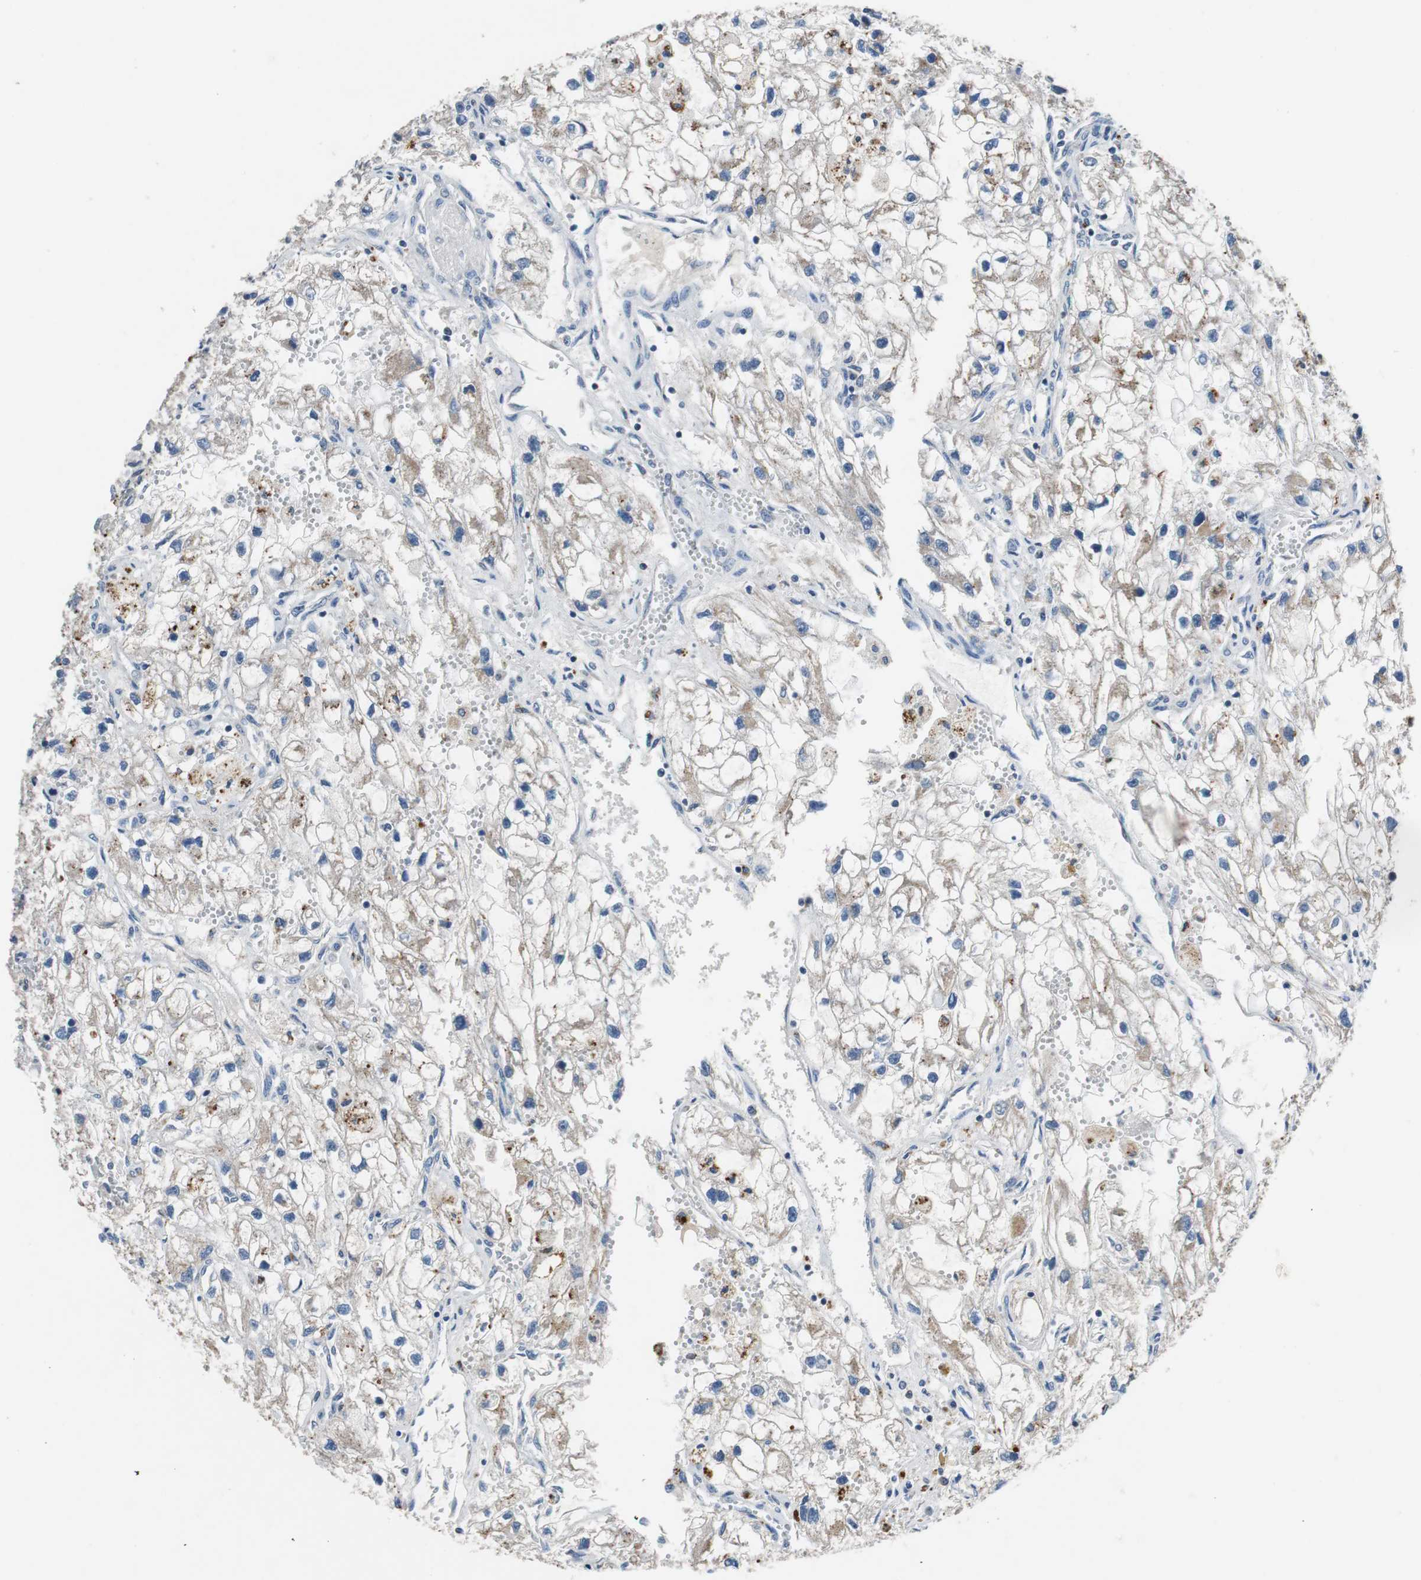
{"staining": {"intensity": "weak", "quantity": "25%-75%", "location": "cytoplasmic/membranous"}, "tissue": "renal cancer", "cell_type": "Tumor cells", "image_type": "cancer", "snomed": [{"axis": "morphology", "description": "Adenocarcinoma, NOS"}, {"axis": "topography", "description": "Kidney"}], "caption": "Weak cytoplasmic/membranous protein staining is appreciated in about 25%-75% of tumor cells in renal cancer (adenocarcinoma). (brown staining indicates protein expression, while blue staining denotes nuclei).", "gene": "NLGN1", "patient": {"sex": "female", "age": 70}}